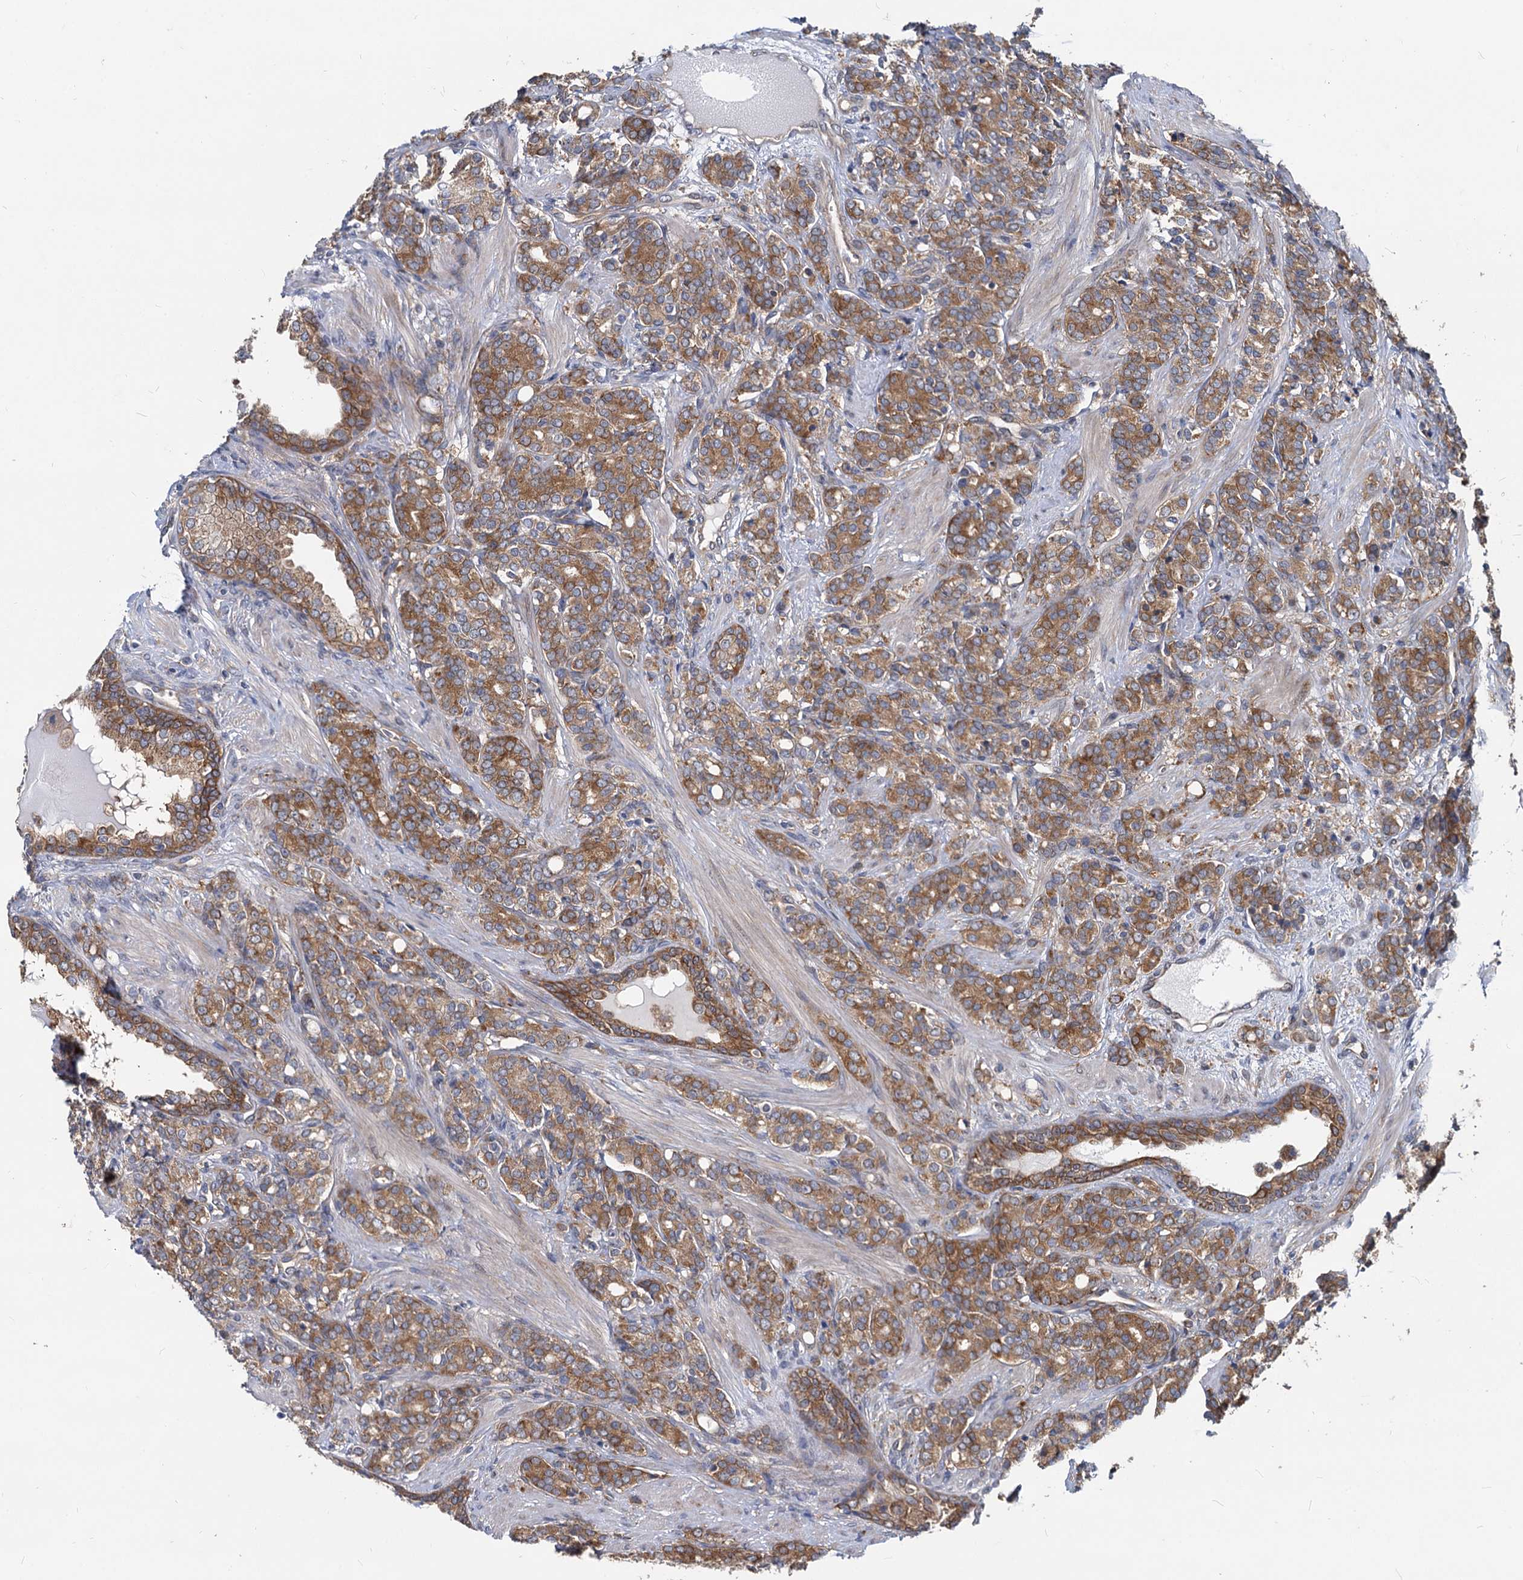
{"staining": {"intensity": "moderate", "quantity": ">75%", "location": "cytoplasmic/membranous"}, "tissue": "prostate cancer", "cell_type": "Tumor cells", "image_type": "cancer", "snomed": [{"axis": "morphology", "description": "Adenocarcinoma, High grade"}, {"axis": "topography", "description": "Prostate"}], "caption": "Tumor cells exhibit medium levels of moderate cytoplasmic/membranous positivity in about >75% of cells in adenocarcinoma (high-grade) (prostate).", "gene": "EIF2B2", "patient": {"sex": "male", "age": 62}}